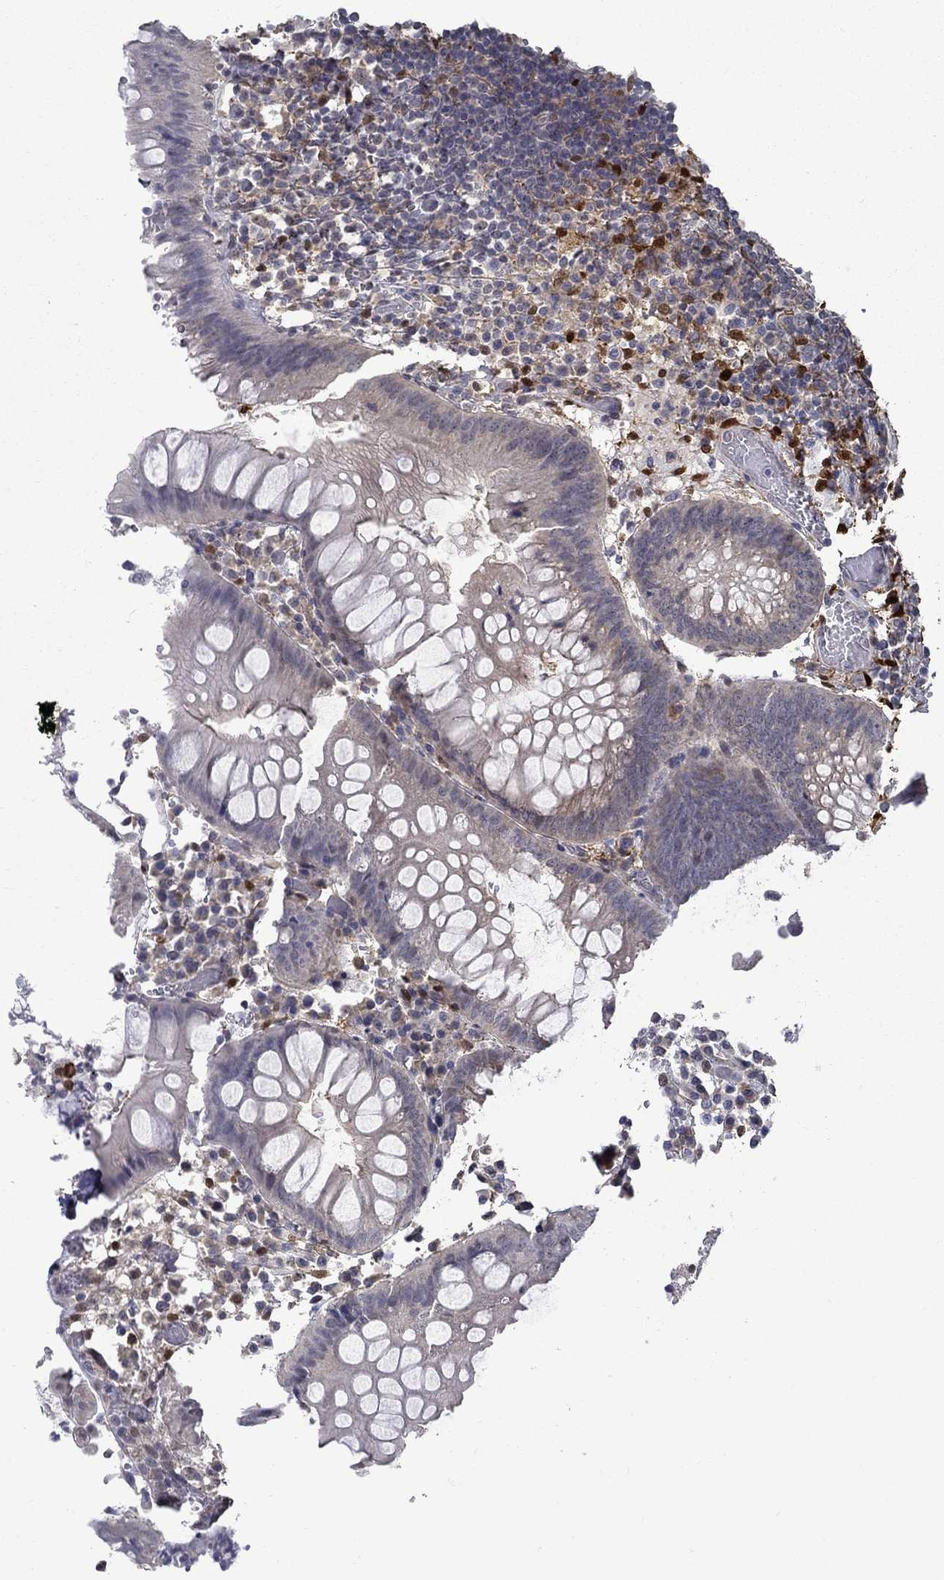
{"staining": {"intensity": "strong", "quantity": "<25%", "location": "cytoplasmic/membranous"}, "tissue": "appendix", "cell_type": "Glandular cells", "image_type": "normal", "snomed": [{"axis": "morphology", "description": "Normal tissue, NOS"}, {"axis": "morphology", "description": "Inflammation, NOS"}, {"axis": "topography", "description": "Appendix"}], "caption": "The photomicrograph displays a brown stain indicating the presence of a protein in the cytoplasmic/membranous of glandular cells in appendix.", "gene": "PCBP2", "patient": {"sex": "male", "age": 16}}